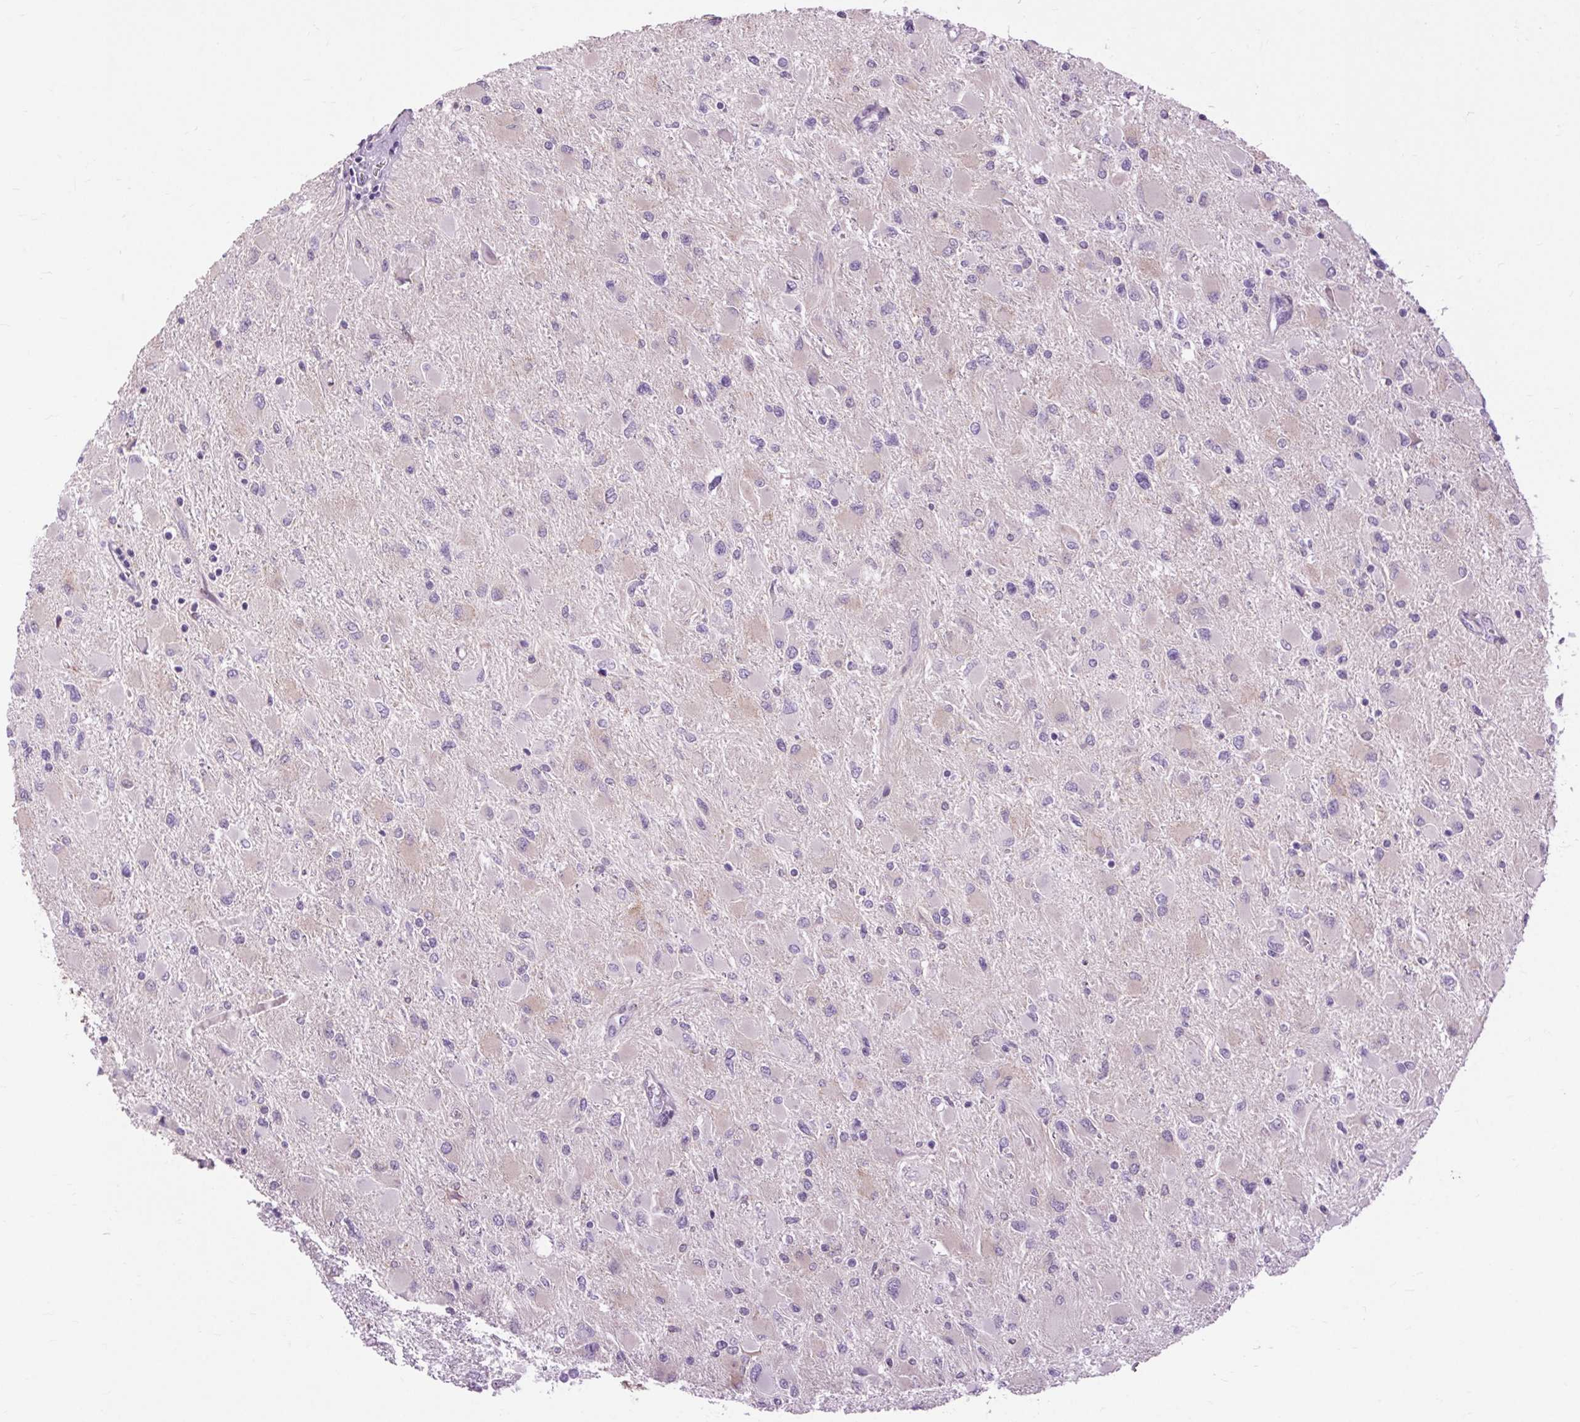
{"staining": {"intensity": "negative", "quantity": "none", "location": "none"}, "tissue": "glioma", "cell_type": "Tumor cells", "image_type": "cancer", "snomed": [{"axis": "morphology", "description": "Glioma, malignant, High grade"}, {"axis": "topography", "description": "Cerebral cortex"}], "caption": "A micrograph of glioma stained for a protein displays no brown staining in tumor cells. (Stains: DAB (3,3'-diaminobenzidine) immunohistochemistry with hematoxylin counter stain, Microscopy: brightfield microscopy at high magnification).", "gene": "SOWAHC", "patient": {"sex": "female", "age": 36}}